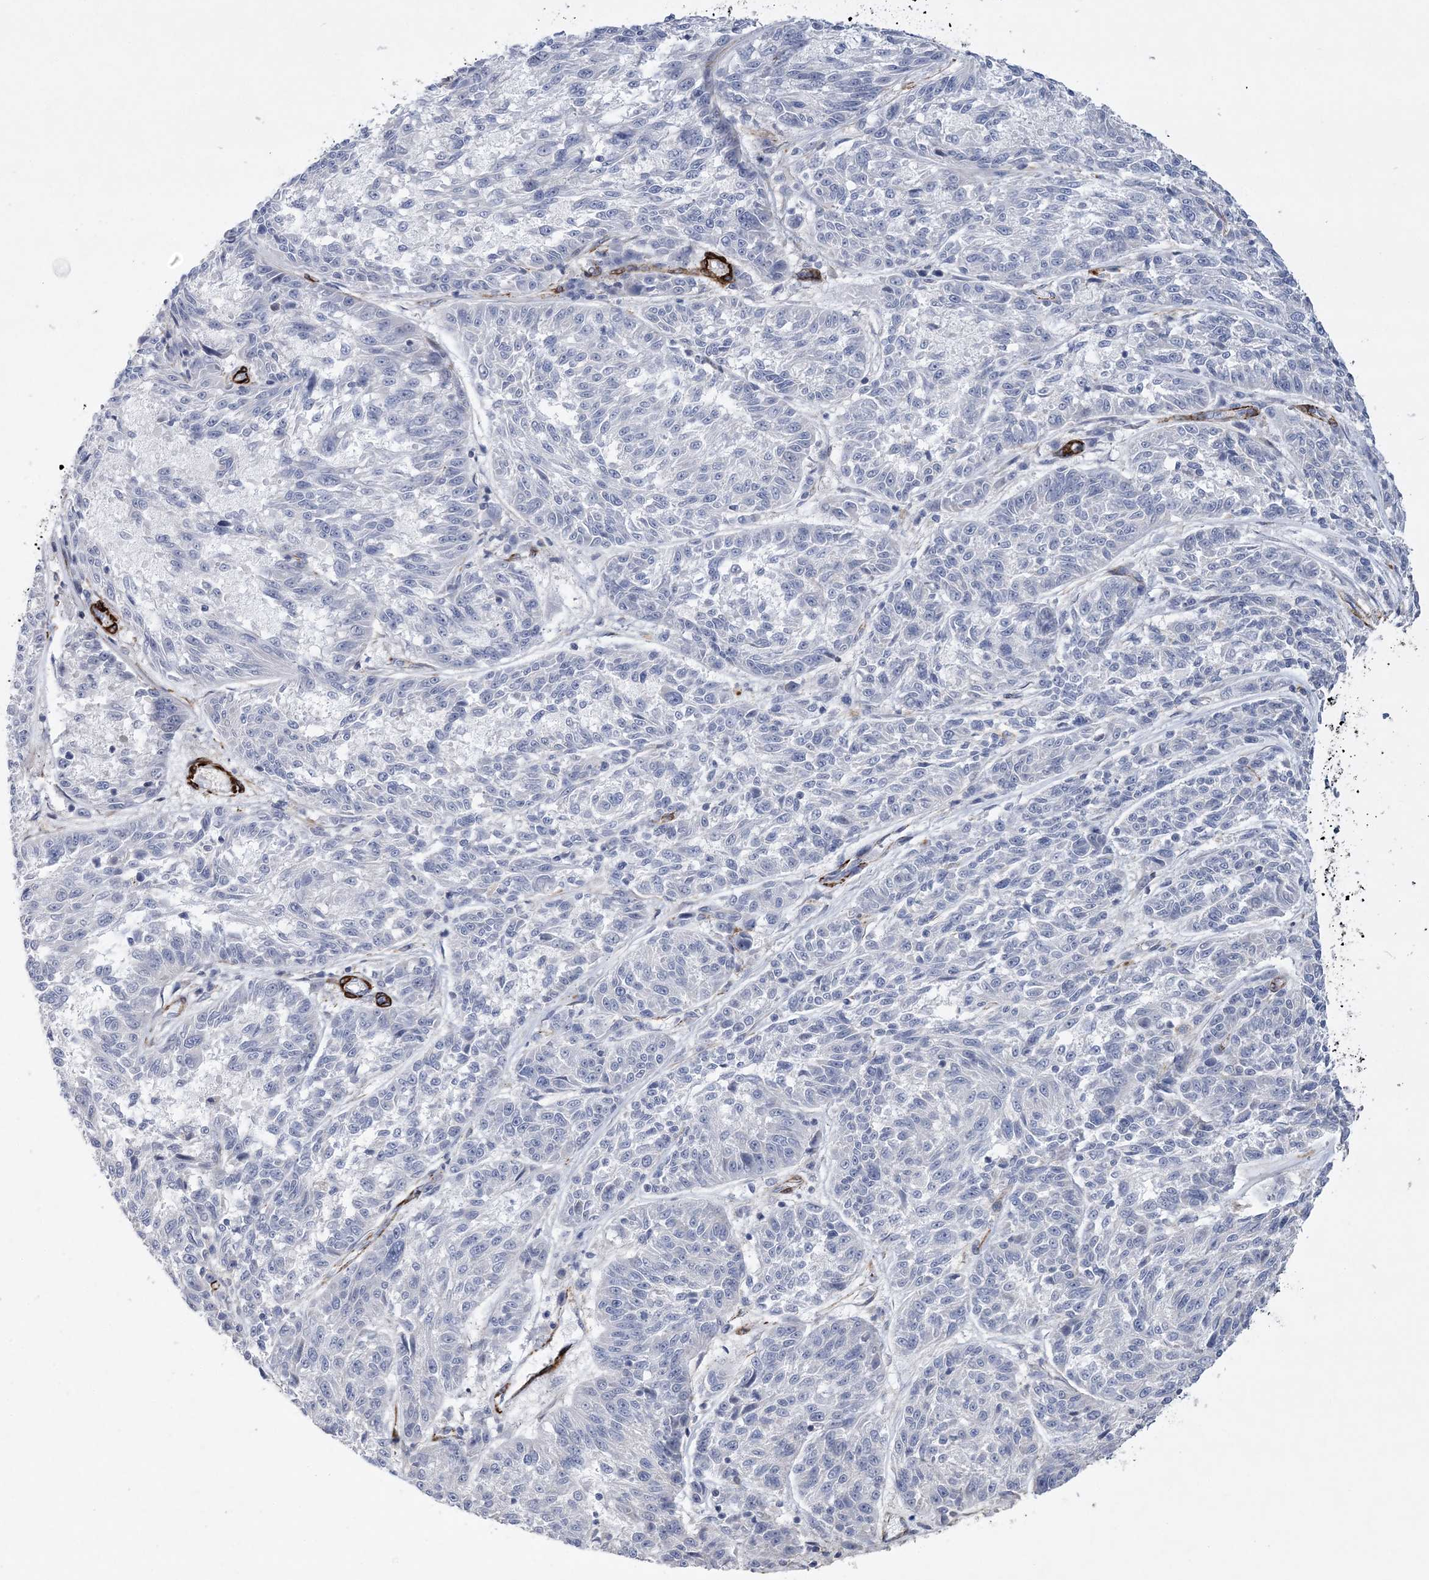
{"staining": {"intensity": "negative", "quantity": "none", "location": "none"}, "tissue": "melanoma", "cell_type": "Tumor cells", "image_type": "cancer", "snomed": [{"axis": "morphology", "description": "Malignant melanoma, NOS"}, {"axis": "topography", "description": "Skin"}], "caption": "Histopathology image shows no protein staining in tumor cells of melanoma tissue.", "gene": "ARSJ", "patient": {"sex": "male", "age": 53}}